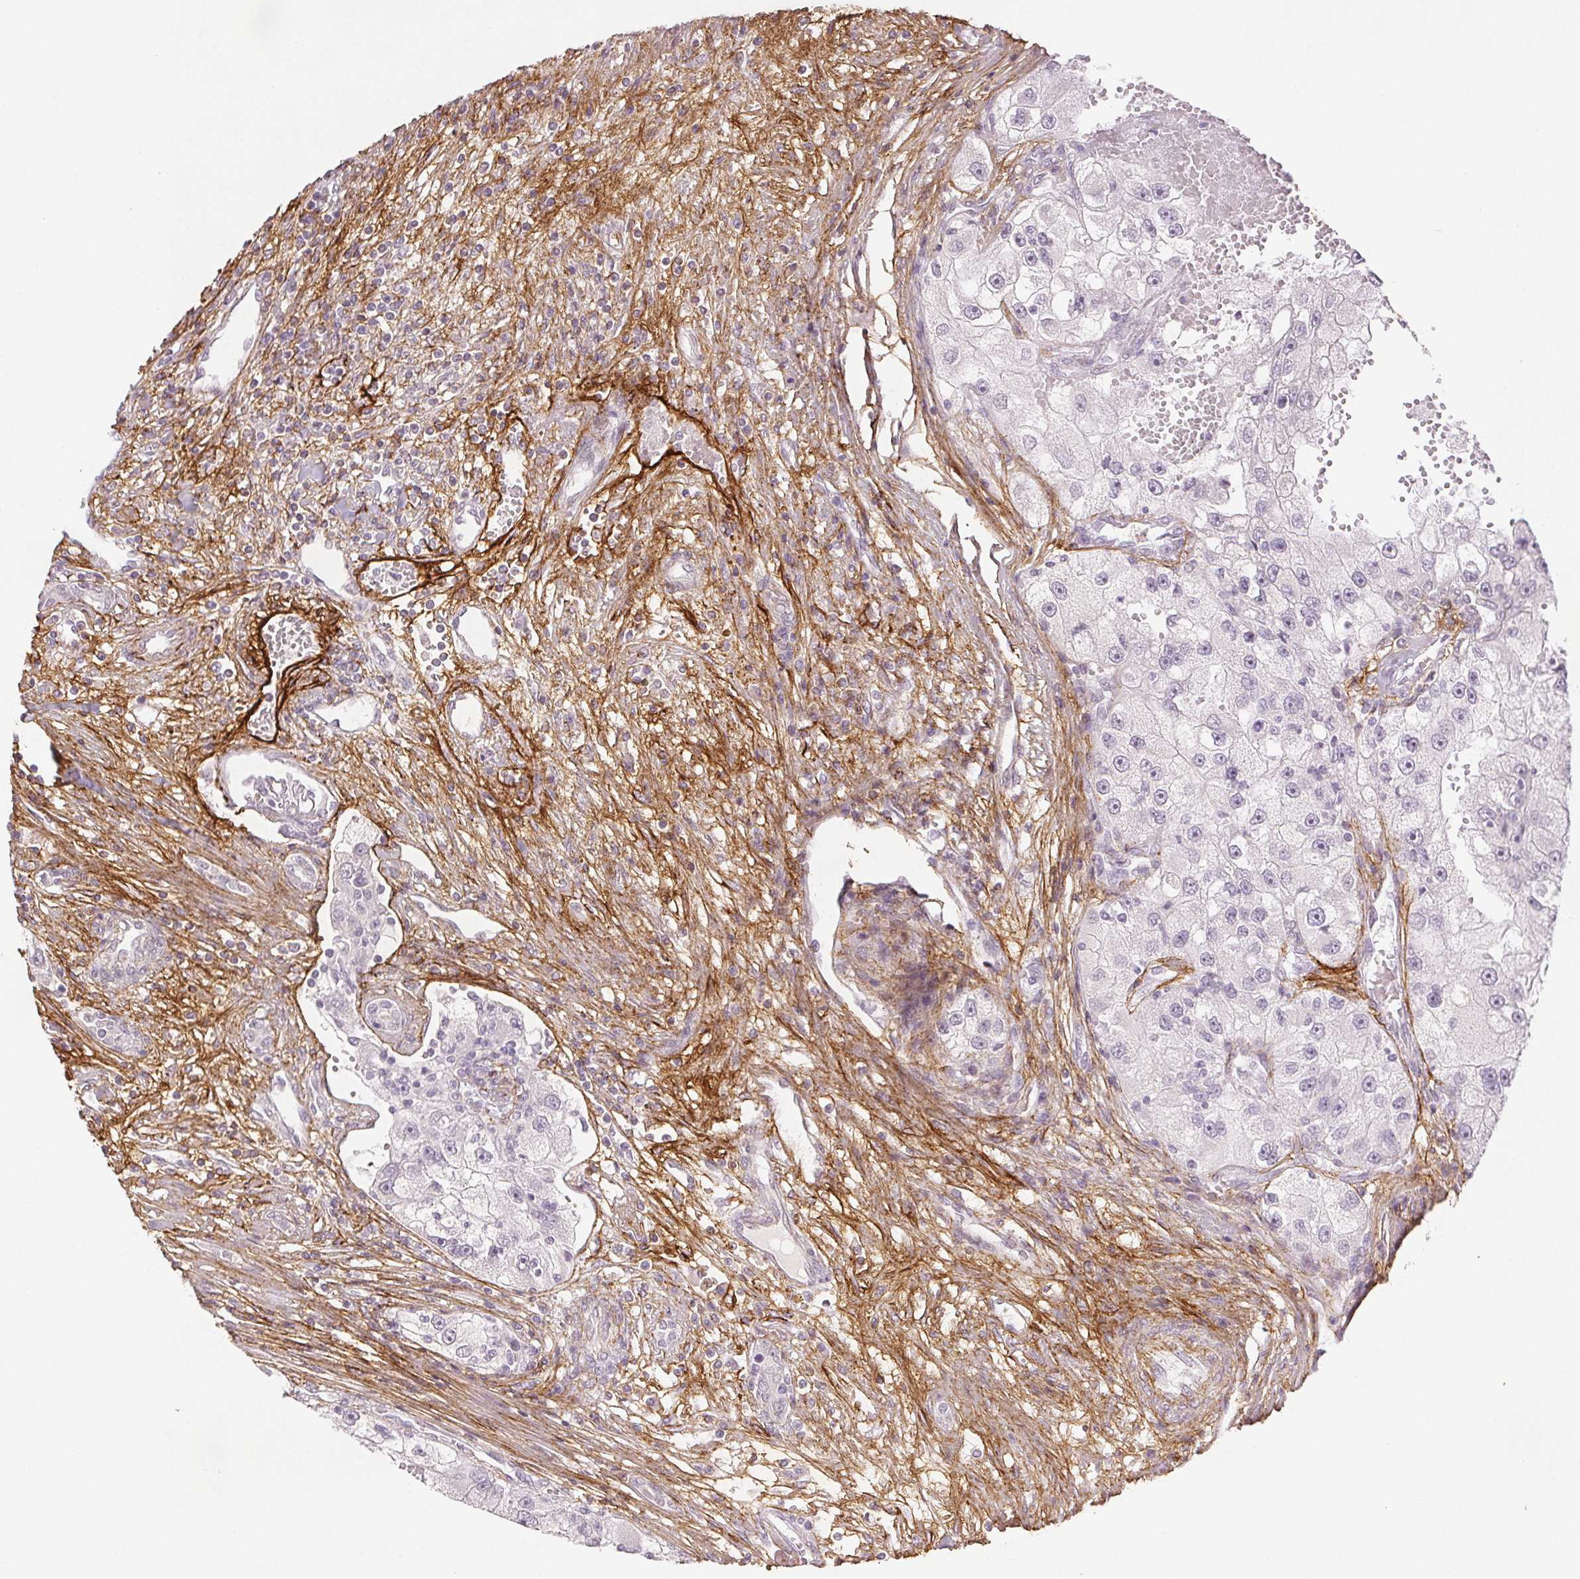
{"staining": {"intensity": "negative", "quantity": "none", "location": "none"}, "tissue": "renal cancer", "cell_type": "Tumor cells", "image_type": "cancer", "snomed": [{"axis": "morphology", "description": "Adenocarcinoma, NOS"}, {"axis": "topography", "description": "Kidney"}], "caption": "An image of renal cancer stained for a protein shows no brown staining in tumor cells.", "gene": "FBN1", "patient": {"sex": "male", "age": 63}}